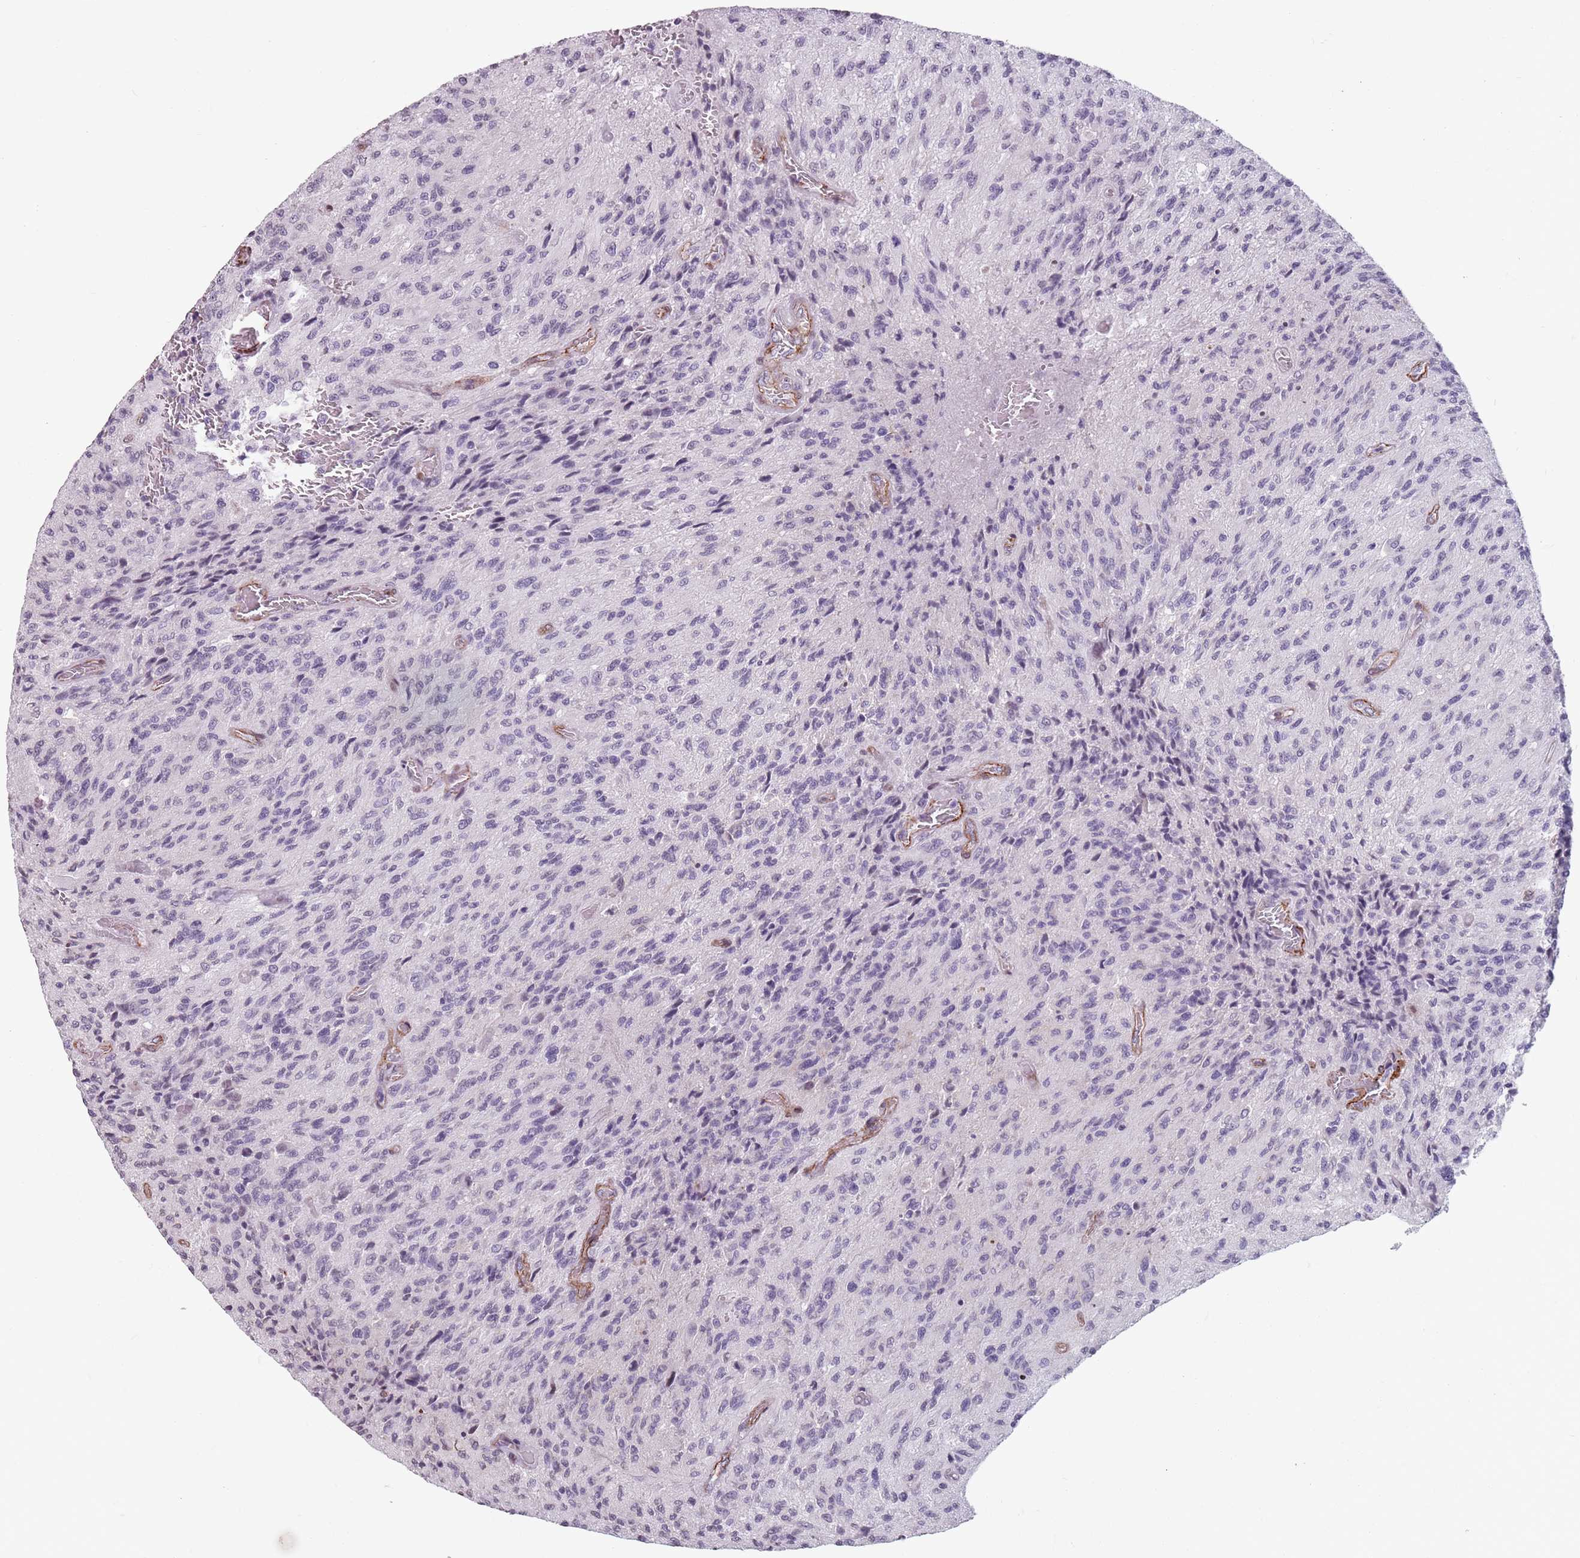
{"staining": {"intensity": "negative", "quantity": "none", "location": "none"}, "tissue": "glioma", "cell_type": "Tumor cells", "image_type": "cancer", "snomed": [{"axis": "morphology", "description": "Normal tissue, NOS"}, {"axis": "morphology", "description": "Glioma, malignant, High grade"}, {"axis": "topography", "description": "Cerebral cortex"}], "caption": "The histopathology image exhibits no significant positivity in tumor cells of glioma.", "gene": "TMC4", "patient": {"sex": "male", "age": 56}}